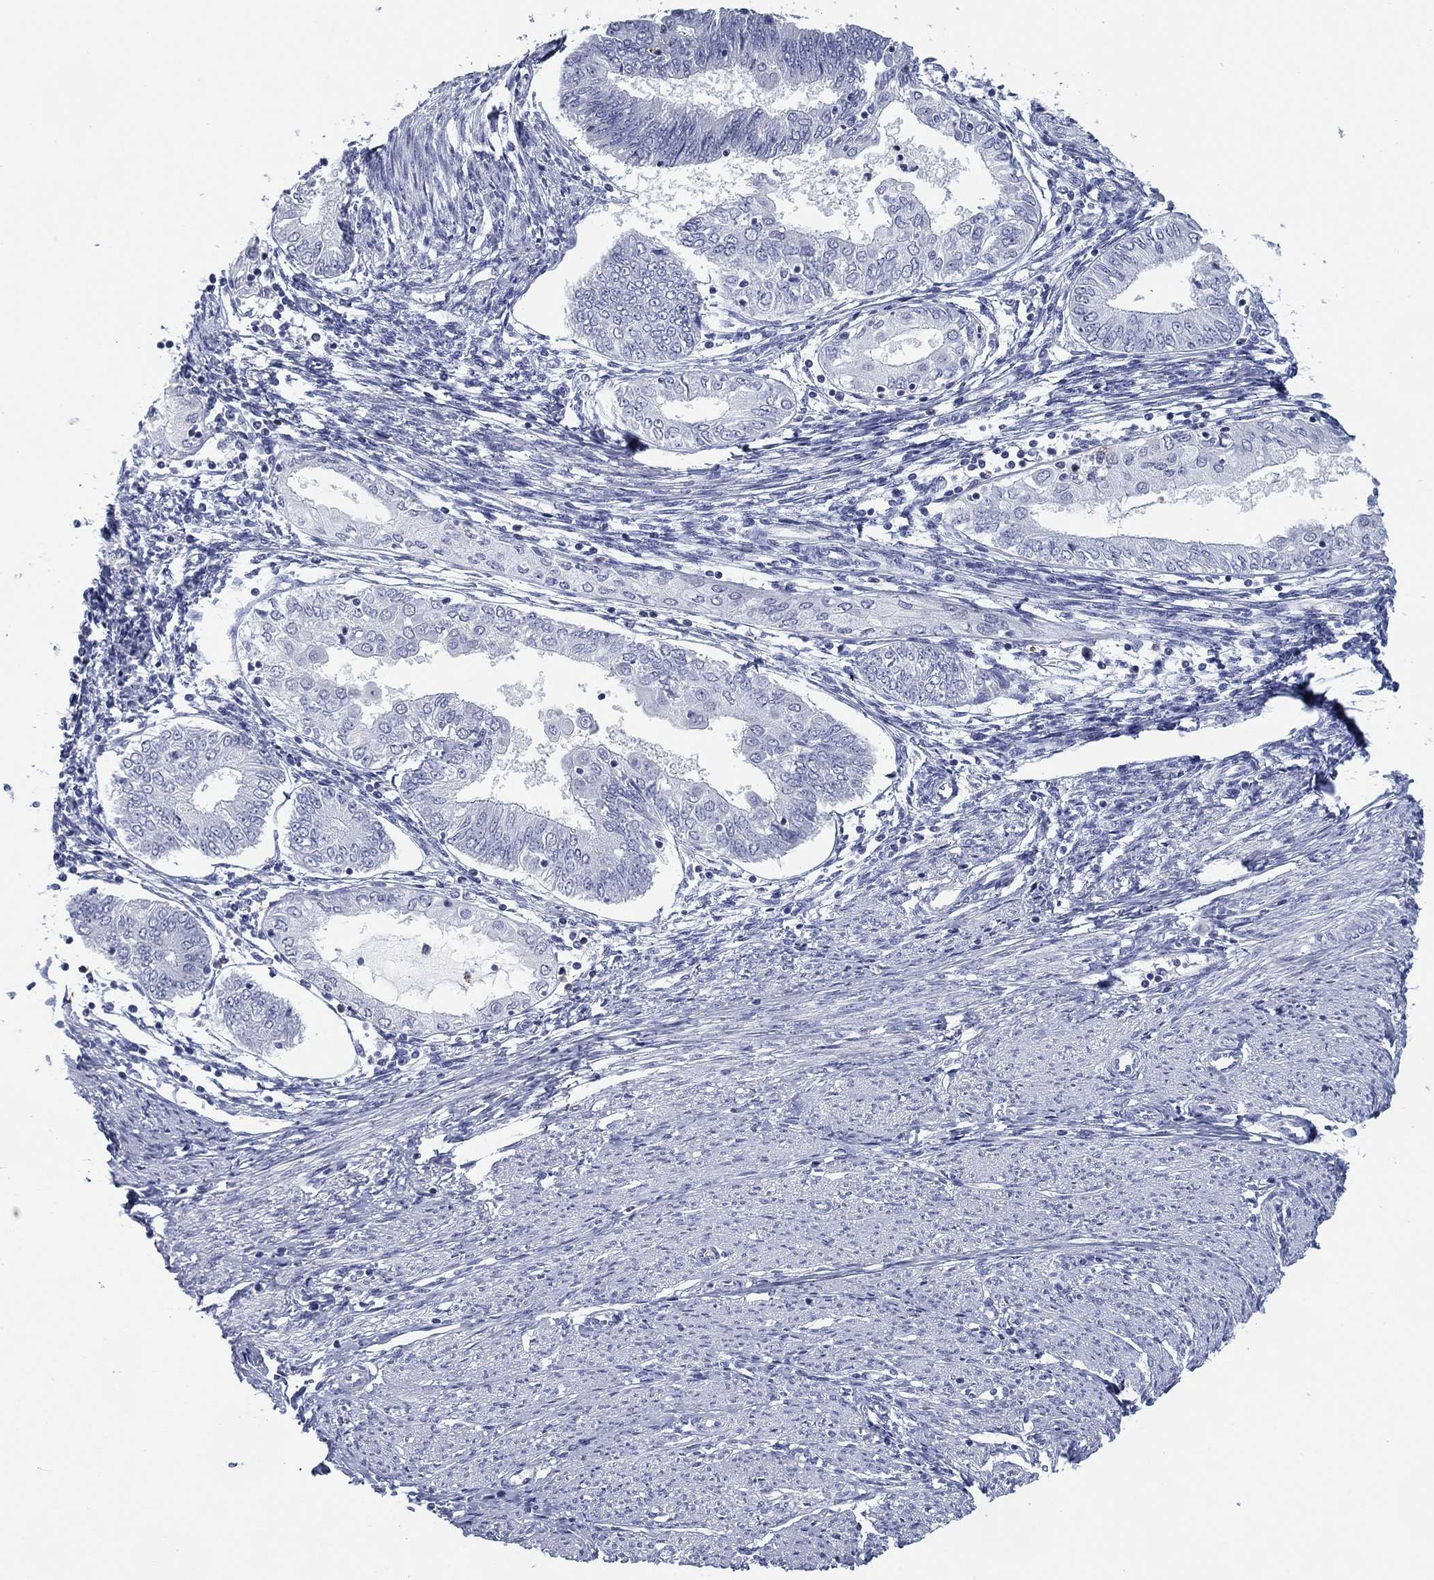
{"staining": {"intensity": "negative", "quantity": "none", "location": "none"}, "tissue": "endometrial cancer", "cell_type": "Tumor cells", "image_type": "cancer", "snomed": [{"axis": "morphology", "description": "Adenocarcinoma, NOS"}, {"axis": "topography", "description": "Endometrium"}], "caption": "This is an immunohistochemistry (IHC) micrograph of endometrial cancer. There is no staining in tumor cells.", "gene": "CD79B", "patient": {"sex": "female", "age": 68}}